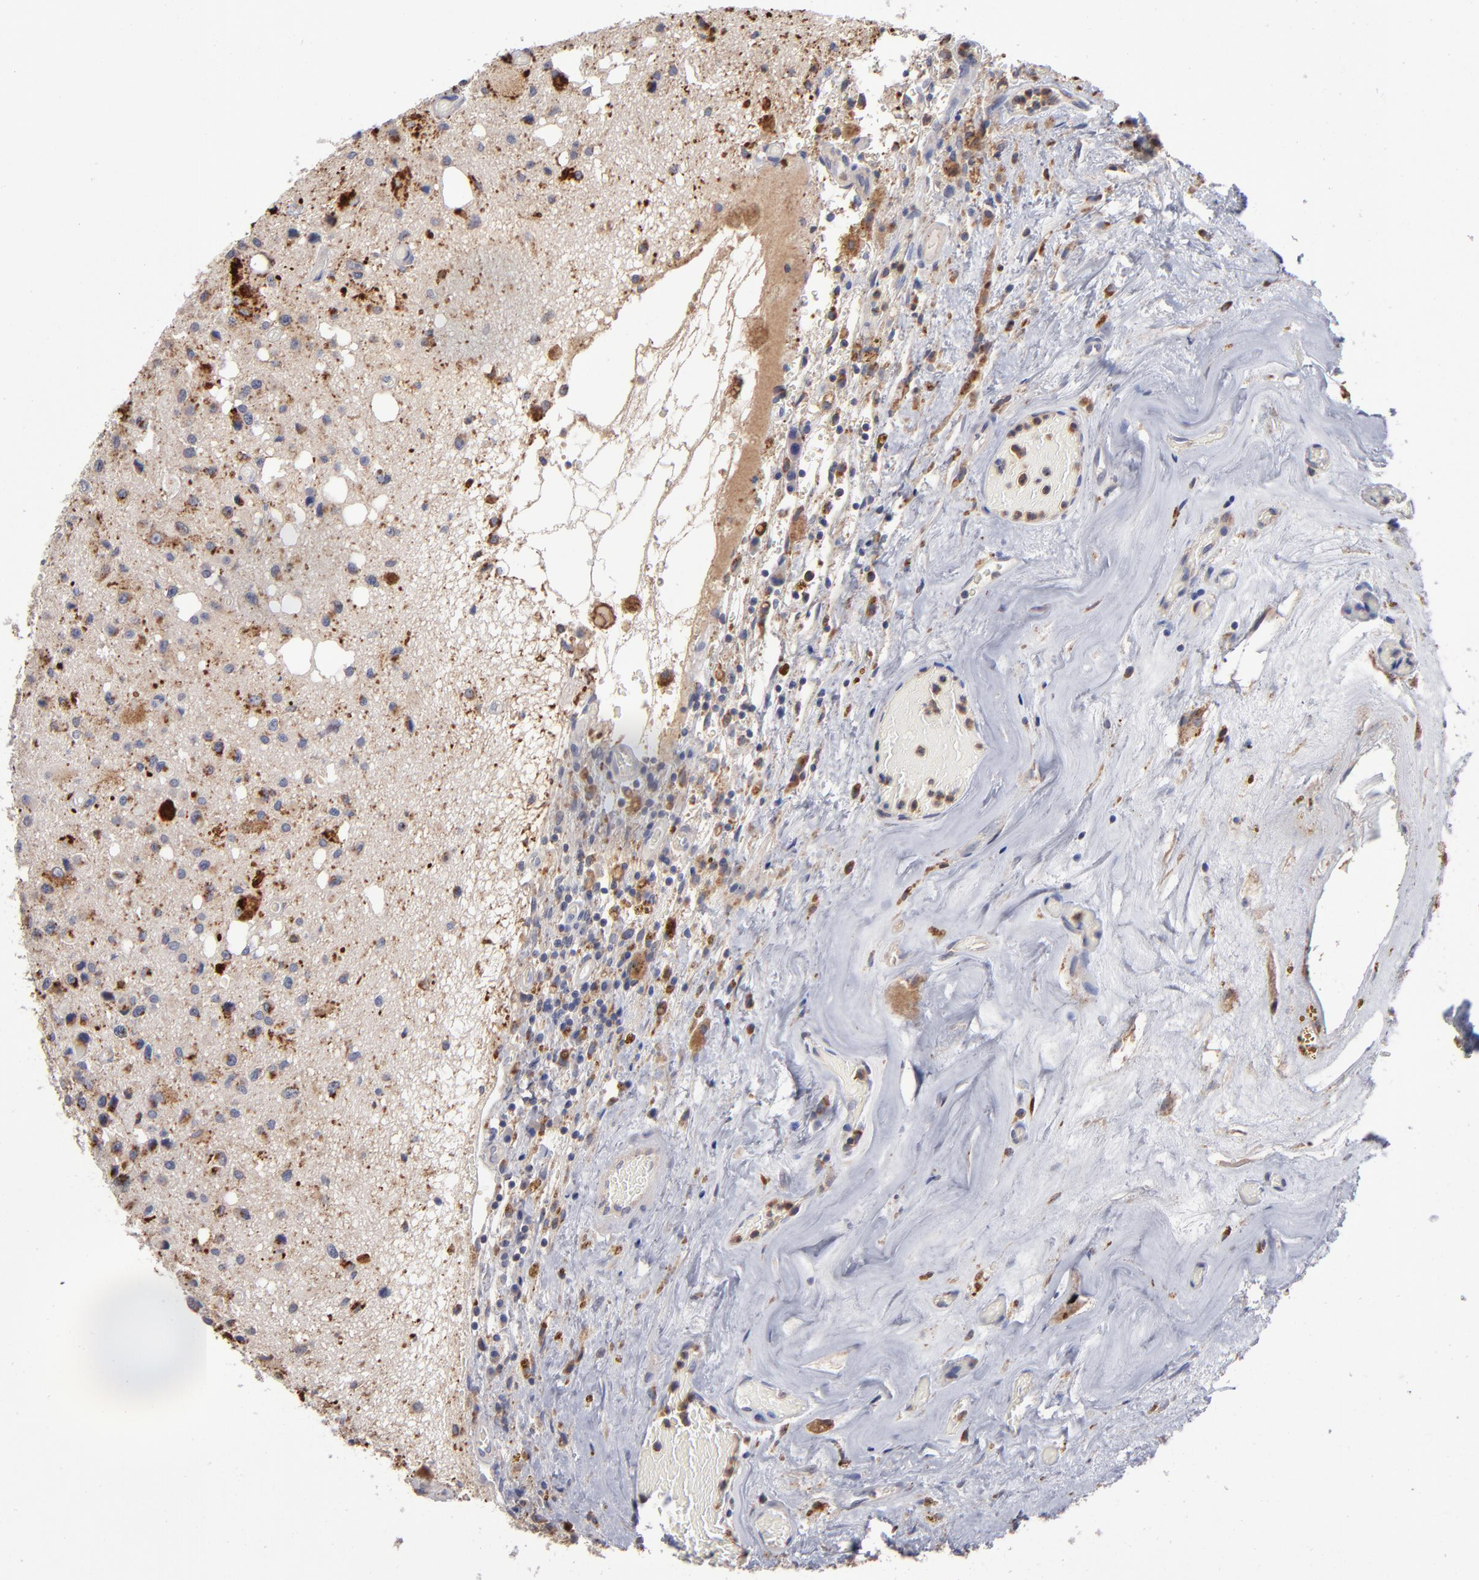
{"staining": {"intensity": "moderate", "quantity": "25%-75%", "location": "cytoplasmic/membranous"}, "tissue": "glioma", "cell_type": "Tumor cells", "image_type": "cancer", "snomed": [{"axis": "morphology", "description": "Glioma, malignant, Low grade"}, {"axis": "topography", "description": "Brain"}], "caption": "Glioma stained with a protein marker reveals moderate staining in tumor cells.", "gene": "RRAGB", "patient": {"sex": "male", "age": 58}}